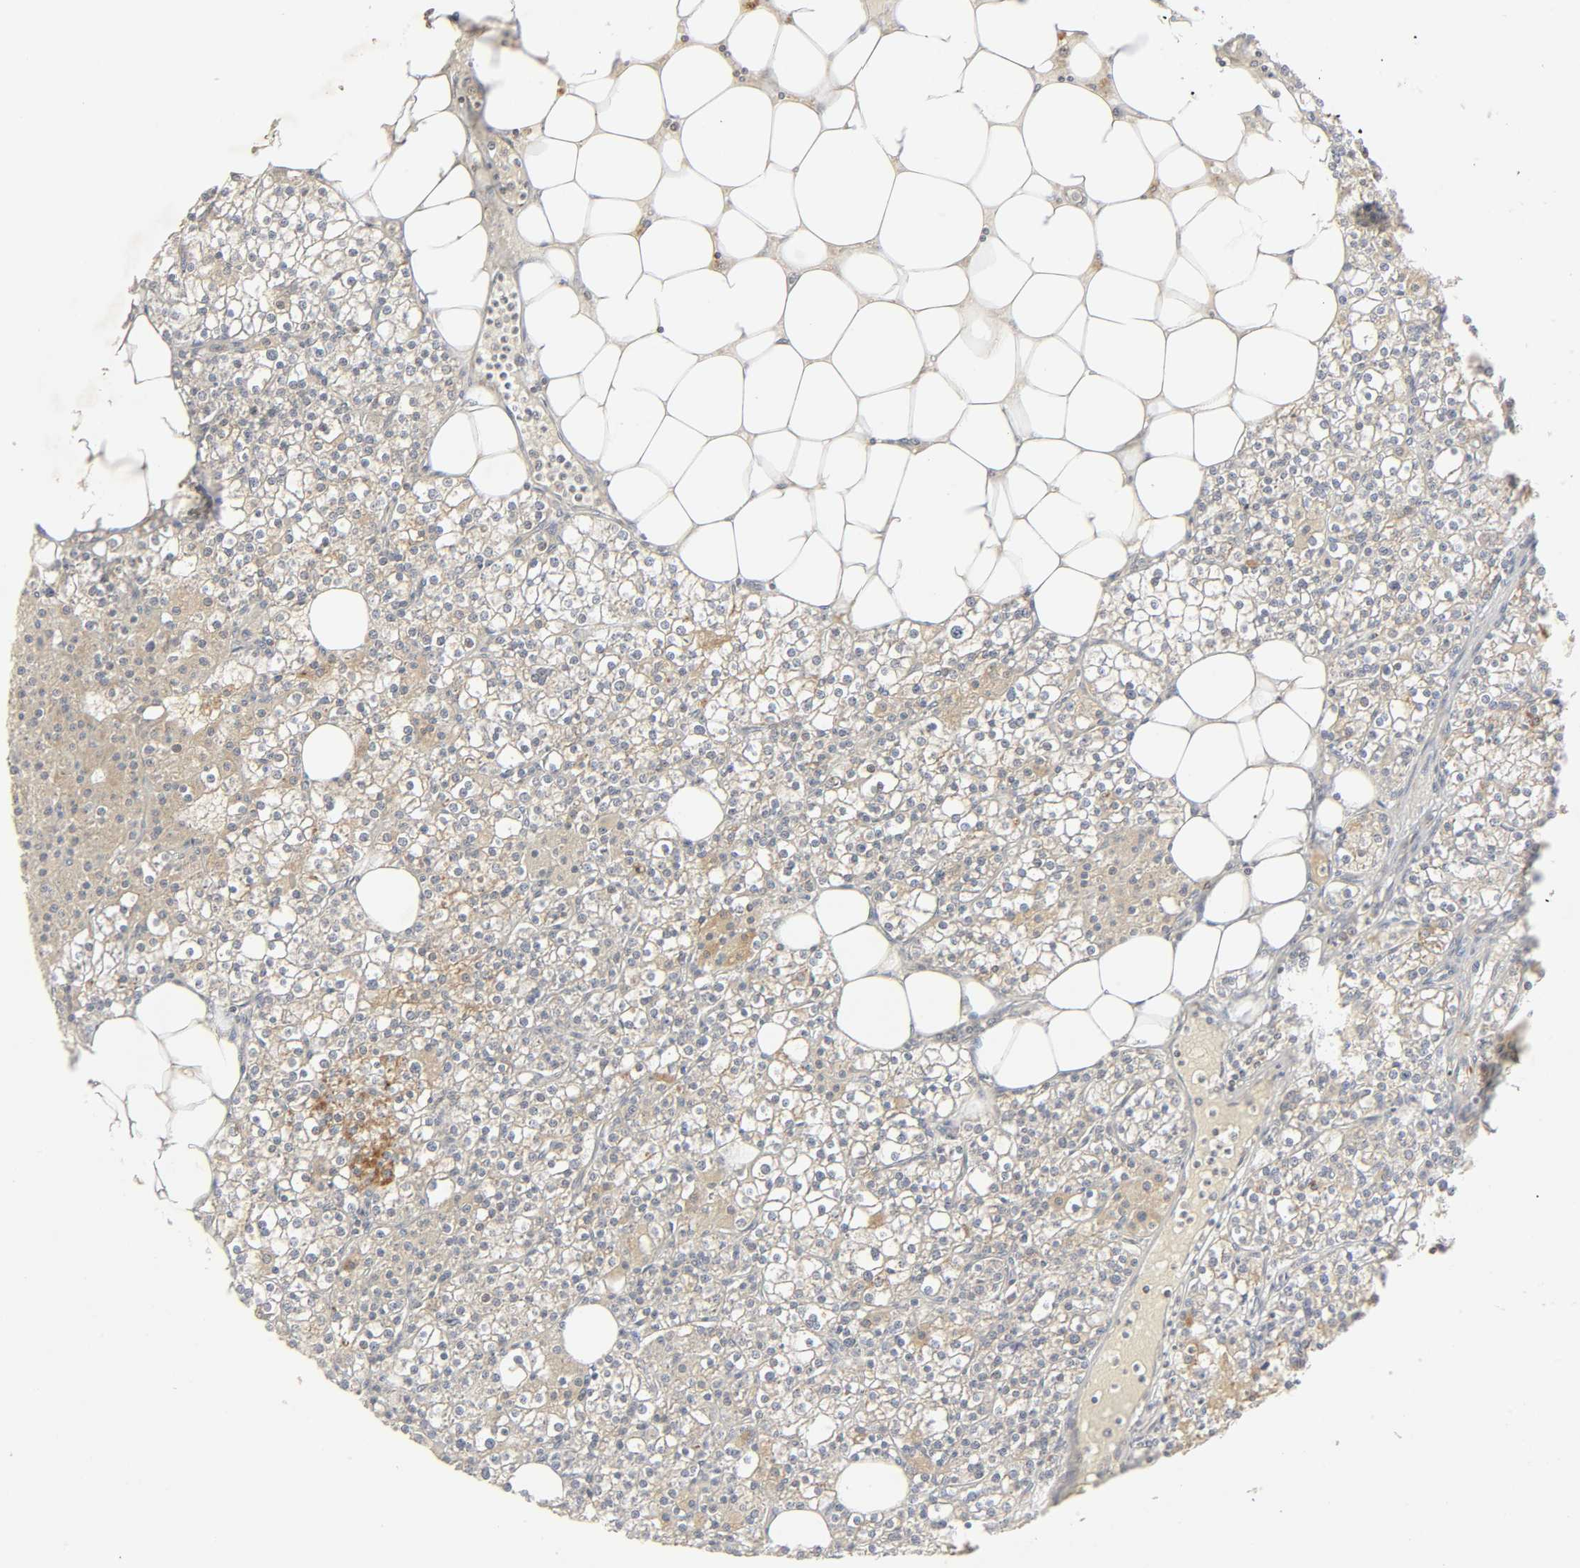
{"staining": {"intensity": "moderate", "quantity": ">75%", "location": "cytoplasmic/membranous"}, "tissue": "parathyroid gland", "cell_type": "Glandular cells", "image_type": "normal", "snomed": [{"axis": "morphology", "description": "Normal tissue, NOS"}, {"axis": "topography", "description": "Parathyroid gland"}], "caption": "DAB immunohistochemical staining of benign parathyroid gland exhibits moderate cytoplasmic/membranous protein expression in about >75% of glandular cells. (Stains: DAB (3,3'-diaminobenzidine) in brown, nuclei in blue, Microscopy: brightfield microscopy at high magnification).", "gene": "SYT16", "patient": {"sex": "female", "age": 63}}